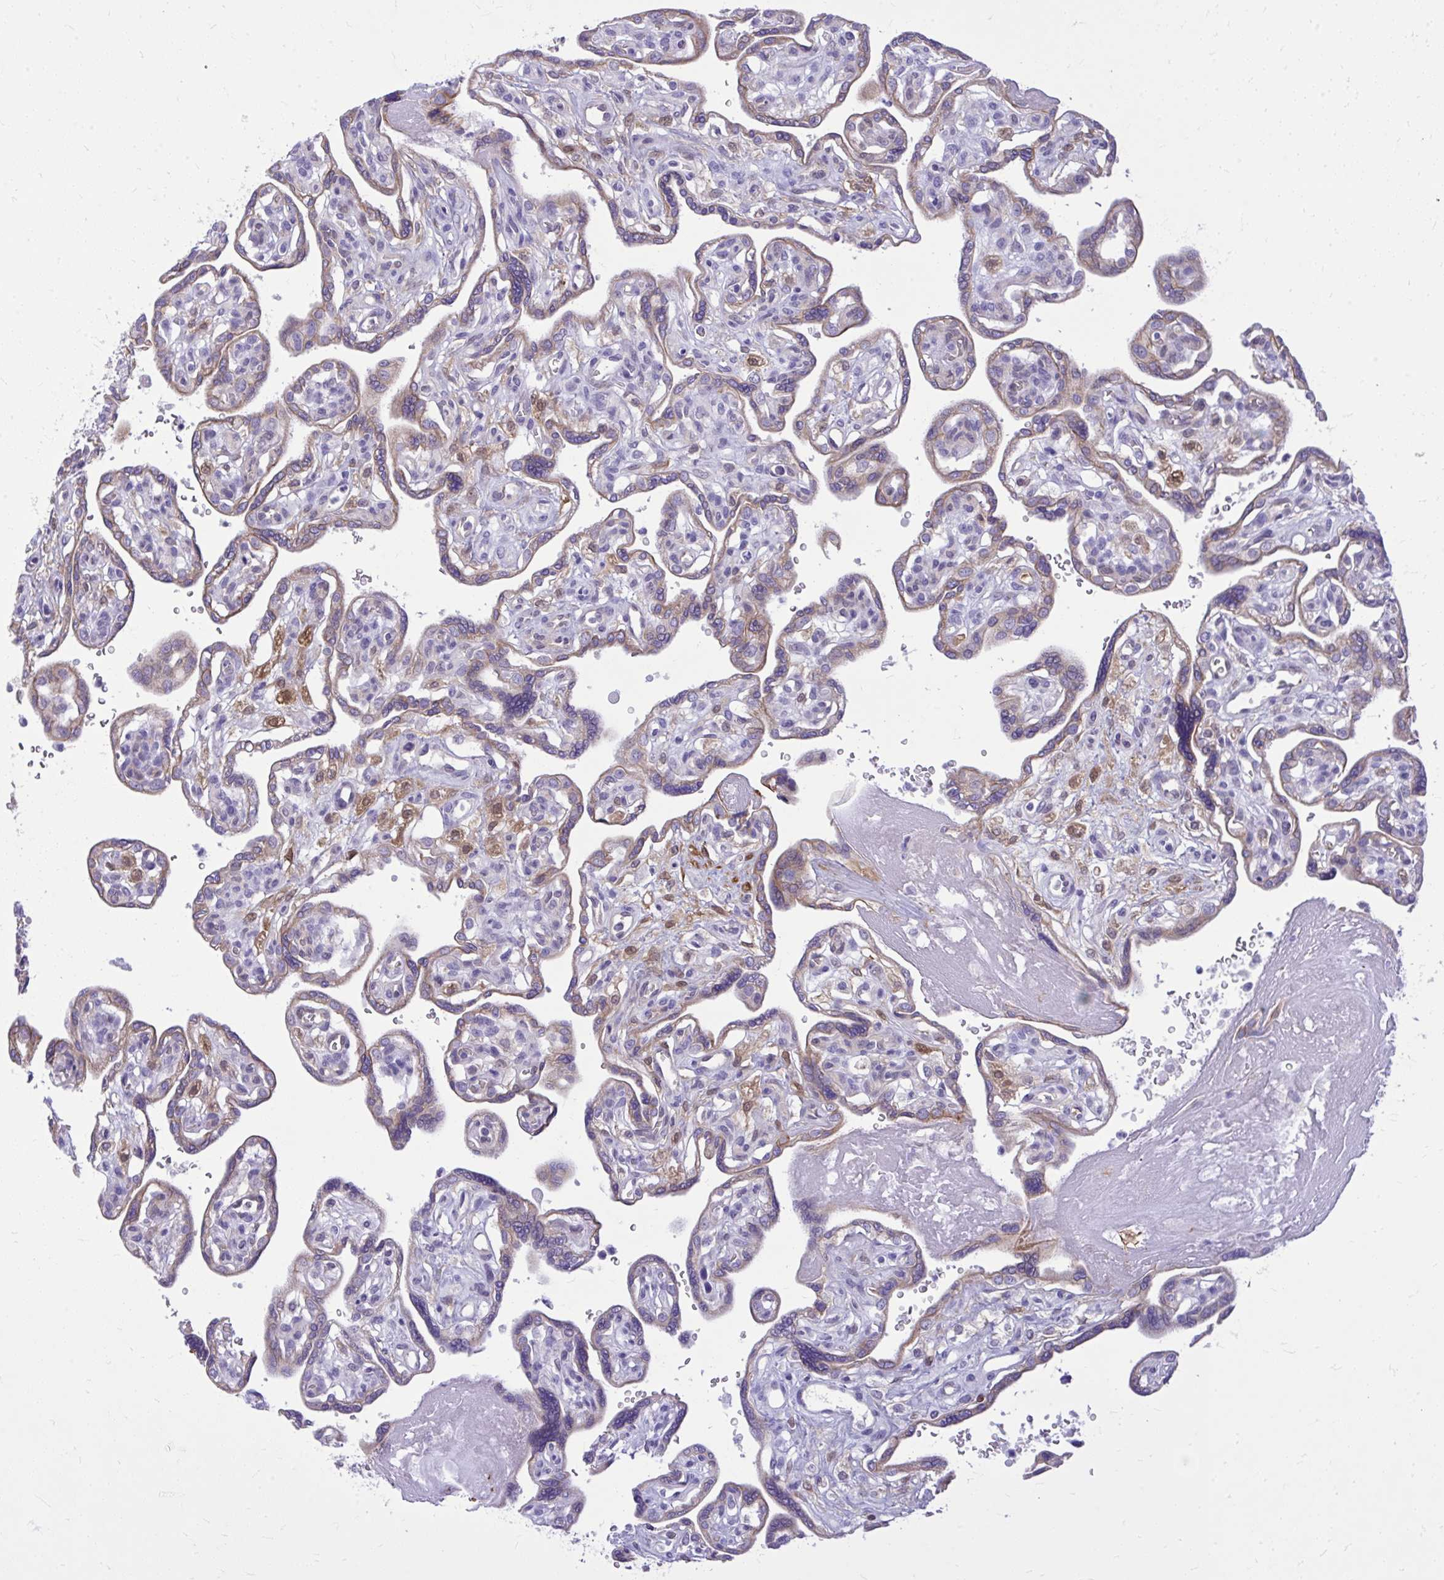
{"staining": {"intensity": "strong", "quantity": "<25%", "location": "cytoplasmic/membranous"}, "tissue": "placenta", "cell_type": "Decidual cells", "image_type": "normal", "snomed": [{"axis": "morphology", "description": "Normal tissue, NOS"}, {"axis": "topography", "description": "Placenta"}], "caption": "Protein expression analysis of normal placenta exhibits strong cytoplasmic/membranous expression in about <25% of decidual cells.", "gene": "NNMT", "patient": {"sex": "female", "age": 39}}